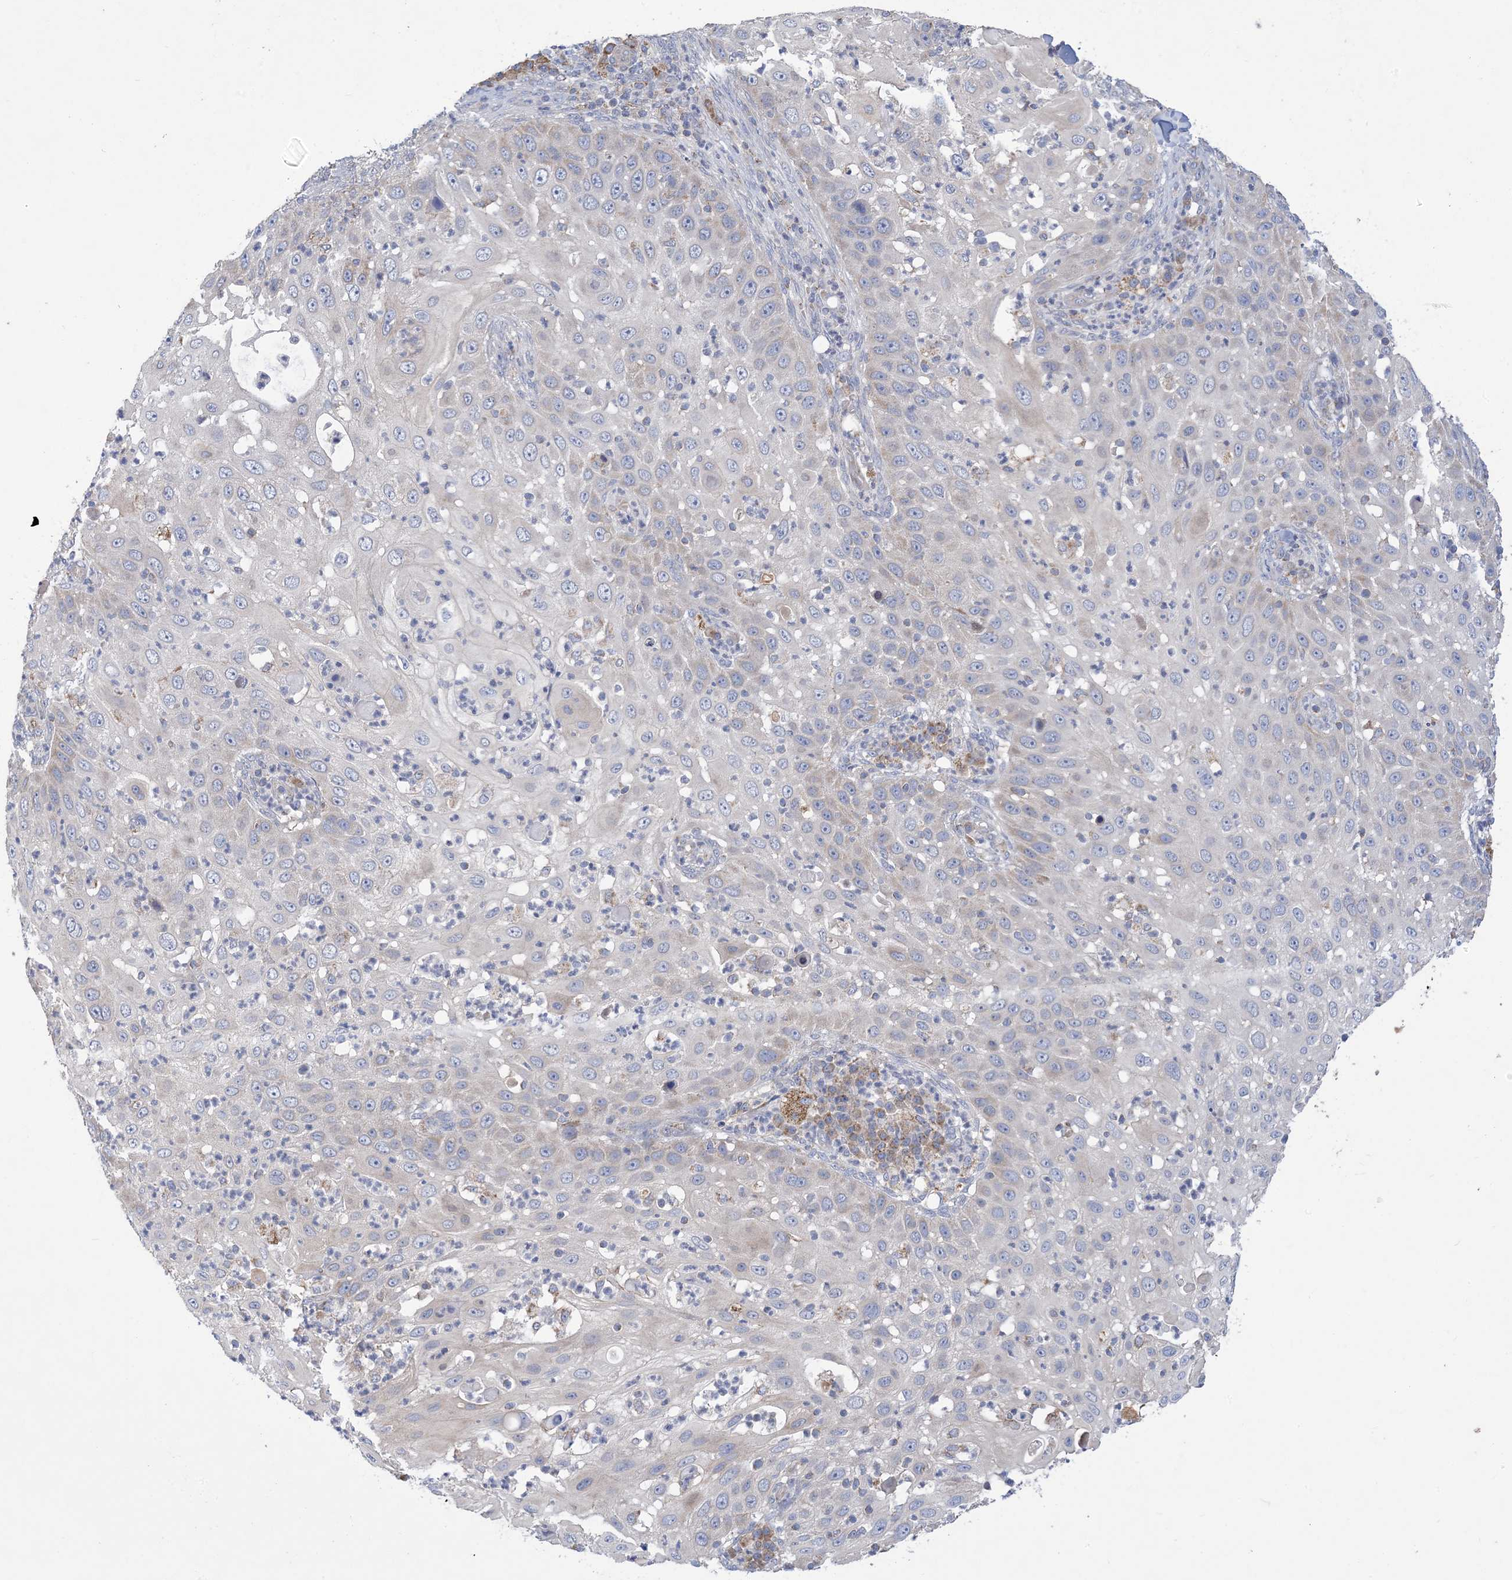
{"staining": {"intensity": "negative", "quantity": "none", "location": "none"}, "tissue": "skin cancer", "cell_type": "Tumor cells", "image_type": "cancer", "snomed": [{"axis": "morphology", "description": "Squamous cell carcinoma, NOS"}, {"axis": "topography", "description": "Skin"}], "caption": "Skin cancer stained for a protein using immunohistochemistry (IHC) demonstrates no expression tumor cells.", "gene": "CLEC16A", "patient": {"sex": "female", "age": 44}}